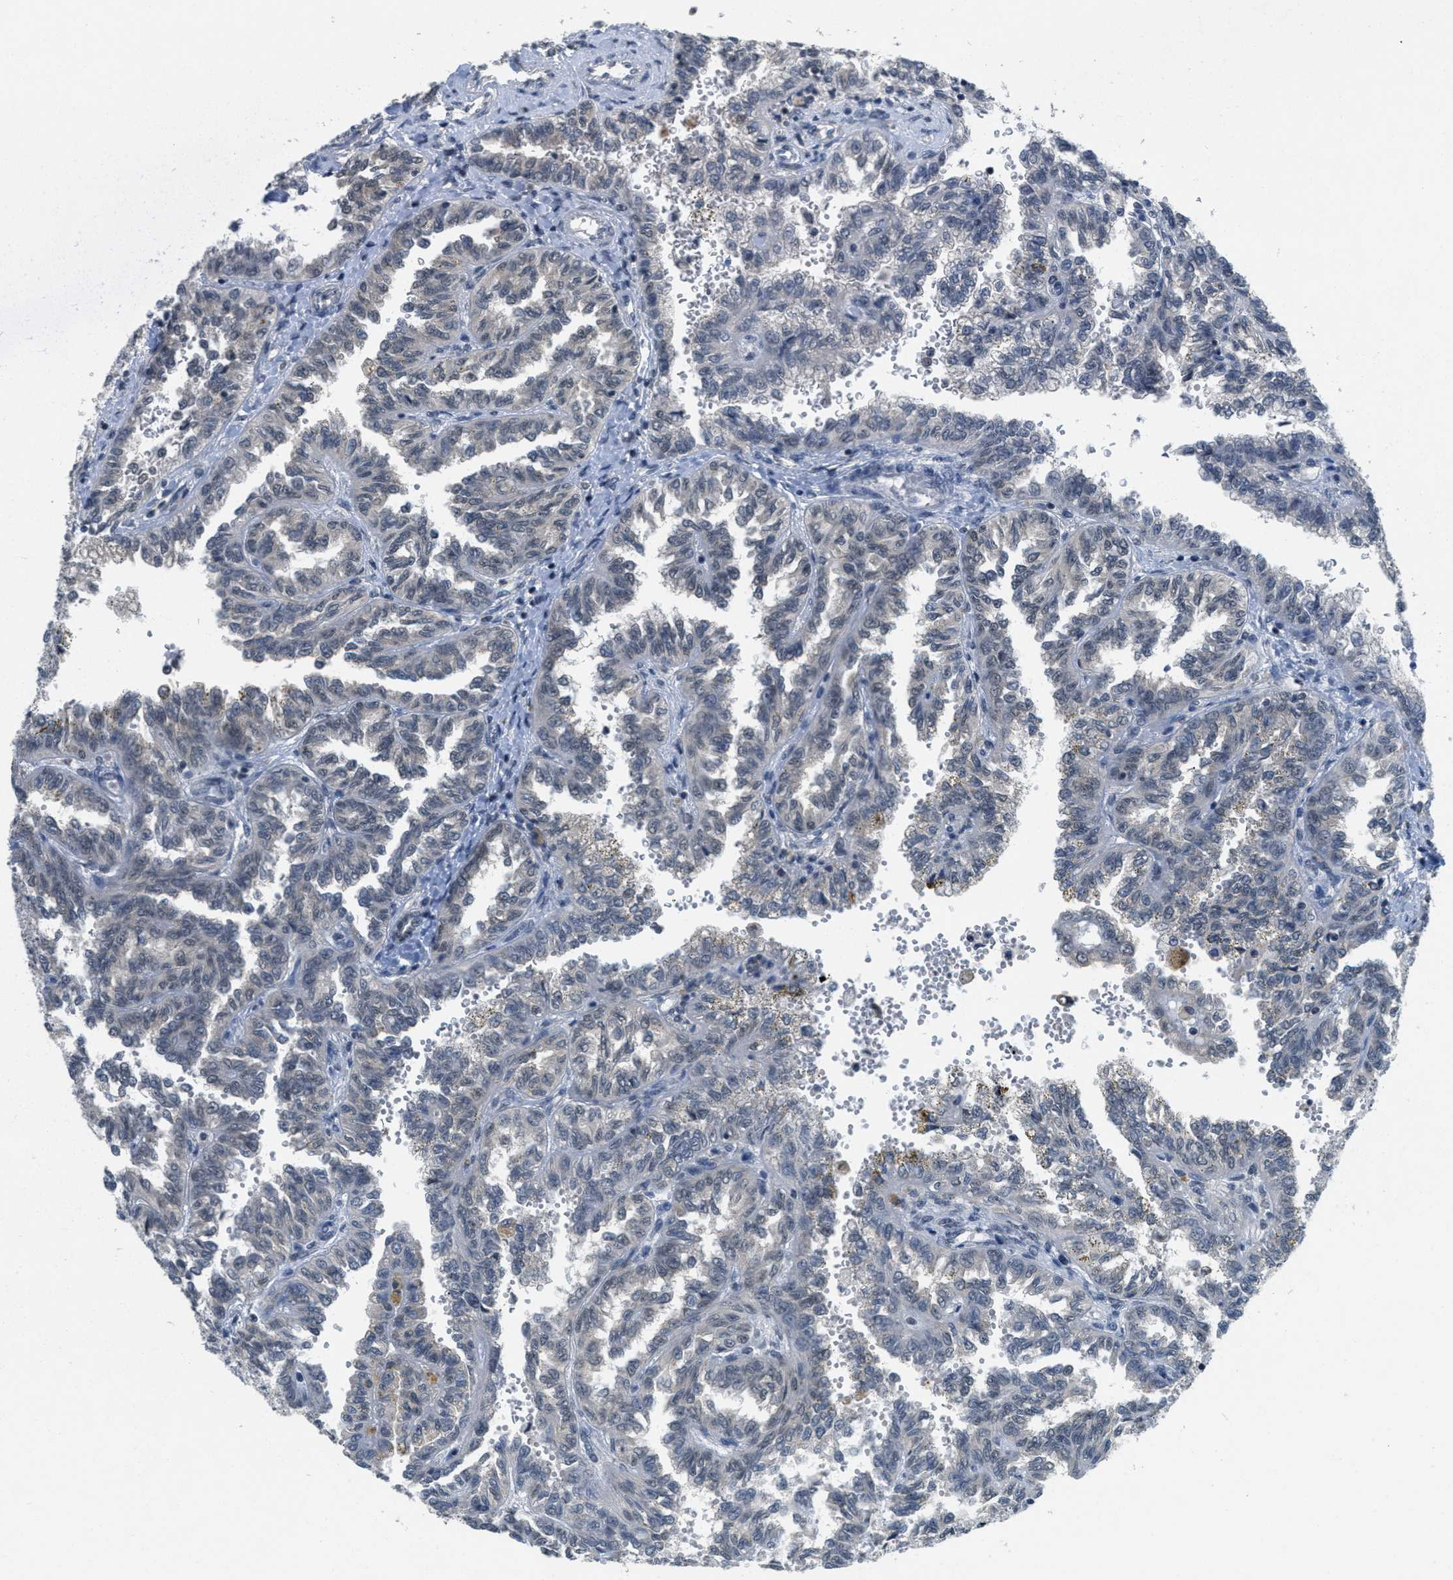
{"staining": {"intensity": "weak", "quantity": "25%-75%", "location": "nuclear"}, "tissue": "renal cancer", "cell_type": "Tumor cells", "image_type": "cancer", "snomed": [{"axis": "morphology", "description": "Inflammation, NOS"}, {"axis": "morphology", "description": "Adenocarcinoma, NOS"}, {"axis": "topography", "description": "Kidney"}], "caption": "The immunohistochemical stain labels weak nuclear expression in tumor cells of renal cancer tissue.", "gene": "DNAJB1", "patient": {"sex": "male", "age": 68}}